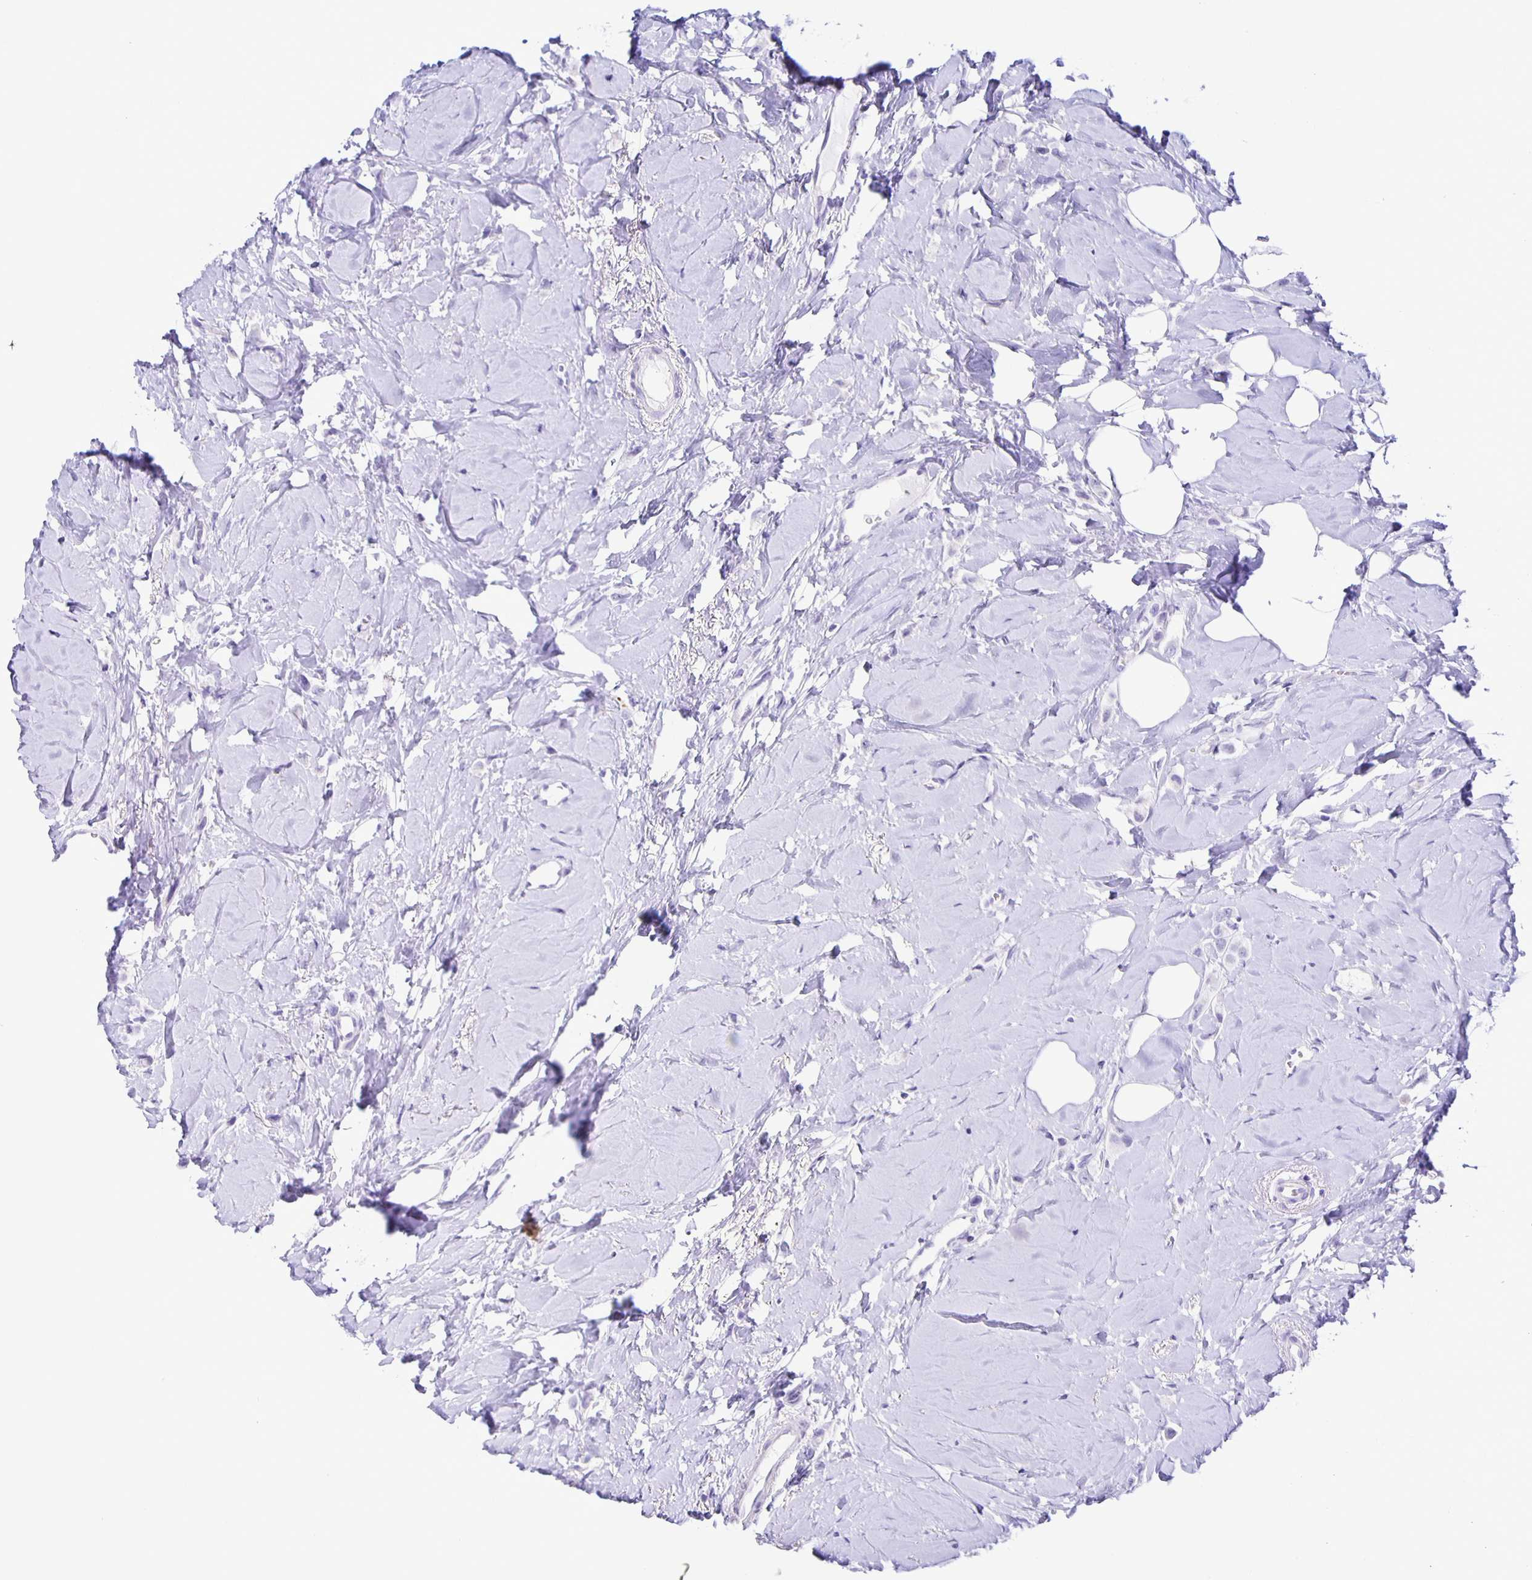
{"staining": {"intensity": "negative", "quantity": "none", "location": "none"}, "tissue": "breast cancer", "cell_type": "Tumor cells", "image_type": "cancer", "snomed": [{"axis": "morphology", "description": "Lobular carcinoma"}, {"axis": "topography", "description": "Breast"}], "caption": "Immunohistochemistry (IHC) of lobular carcinoma (breast) reveals no expression in tumor cells.", "gene": "AQP6", "patient": {"sex": "female", "age": 66}}